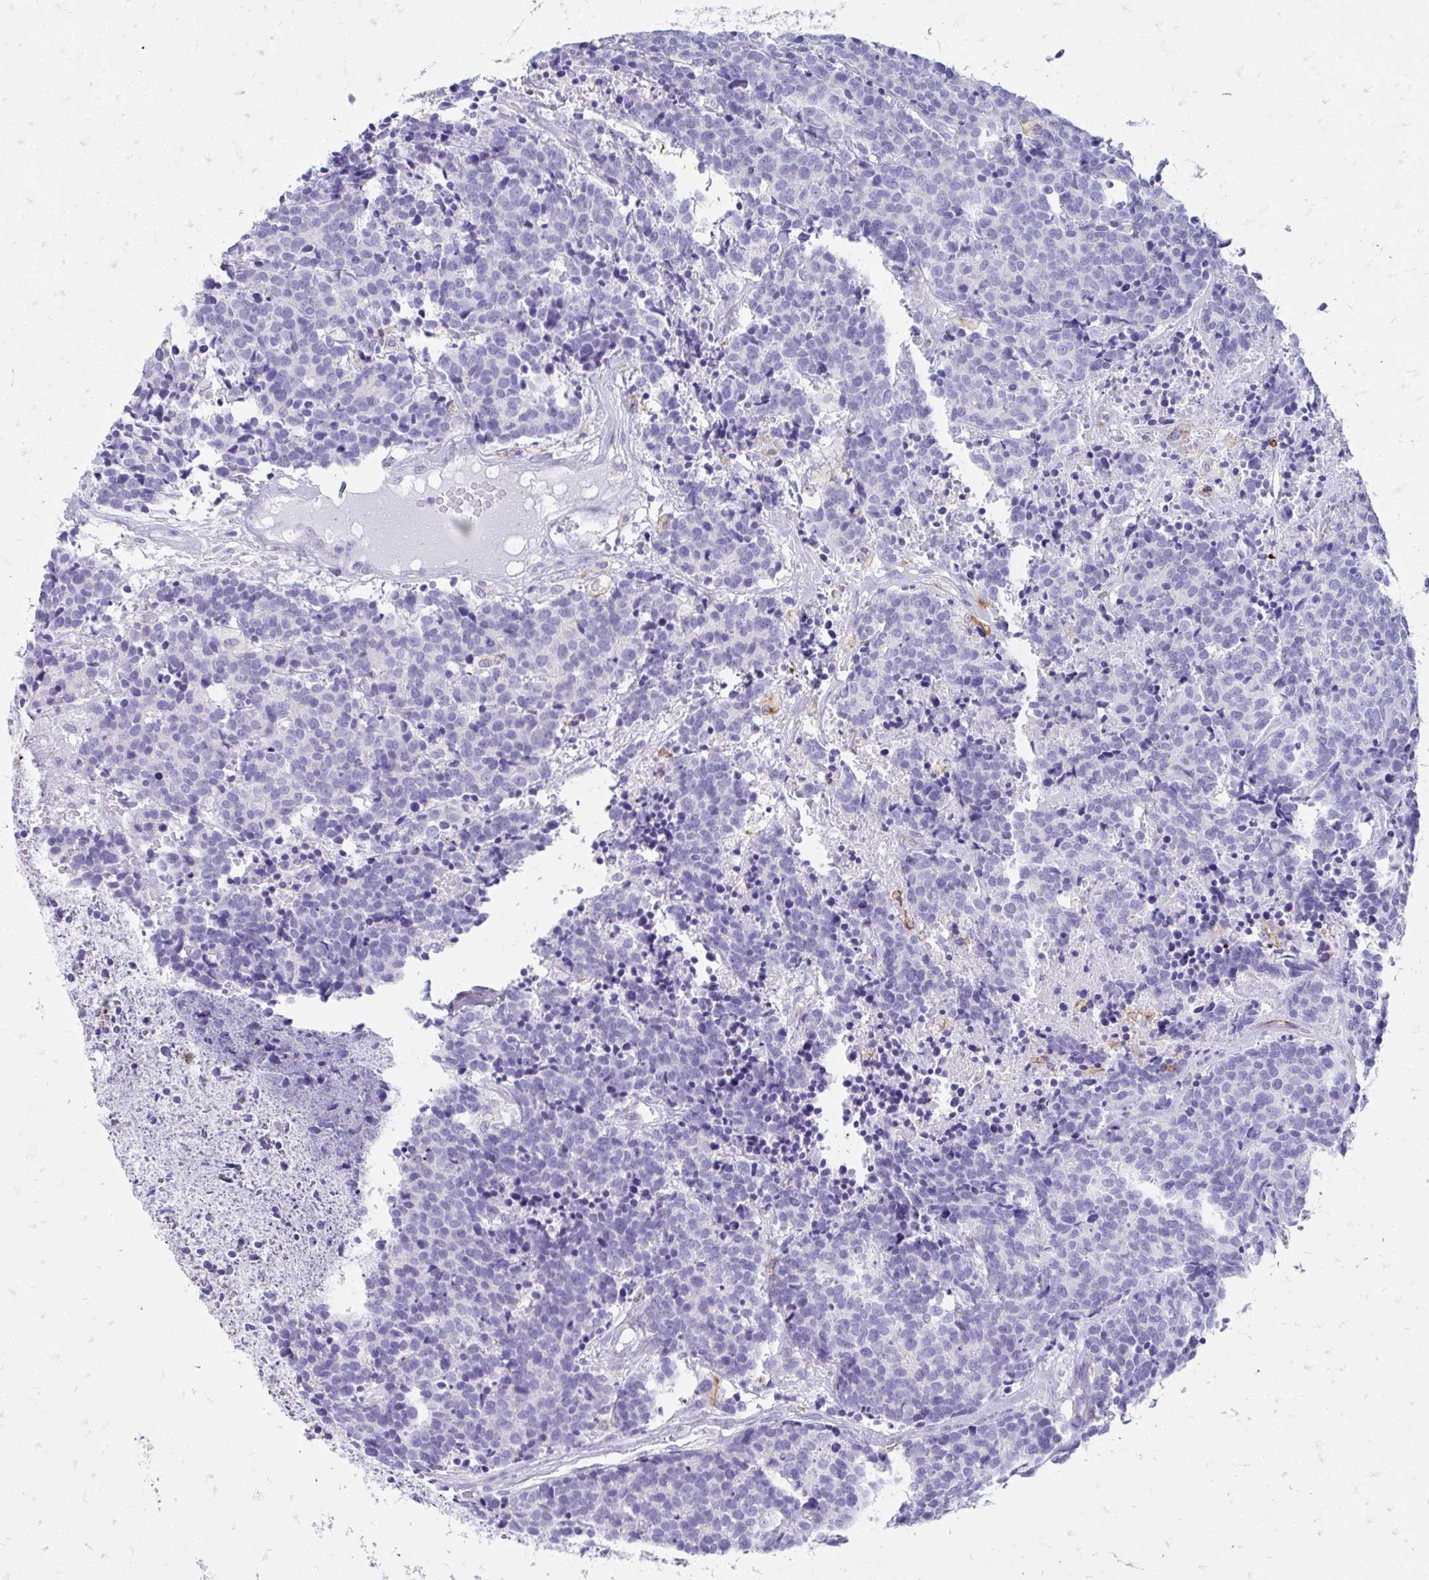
{"staining": {"intensity": "negative", "quantity": "none", "location": "none"}, "tissue": "carcinoid", "cell_type": "Tumor cells", "image_type": "cancer", "snomed": [{"axis": "morphology", "description": "Carcinoid, malignant, NOS"}, {"axis": "topography", "description": "Skin"}], "caption": "Tumor cells show no significant positivity in carcinoid.", "gene": "ZNF699", "patient": {"sex": "female", "age": 79}}